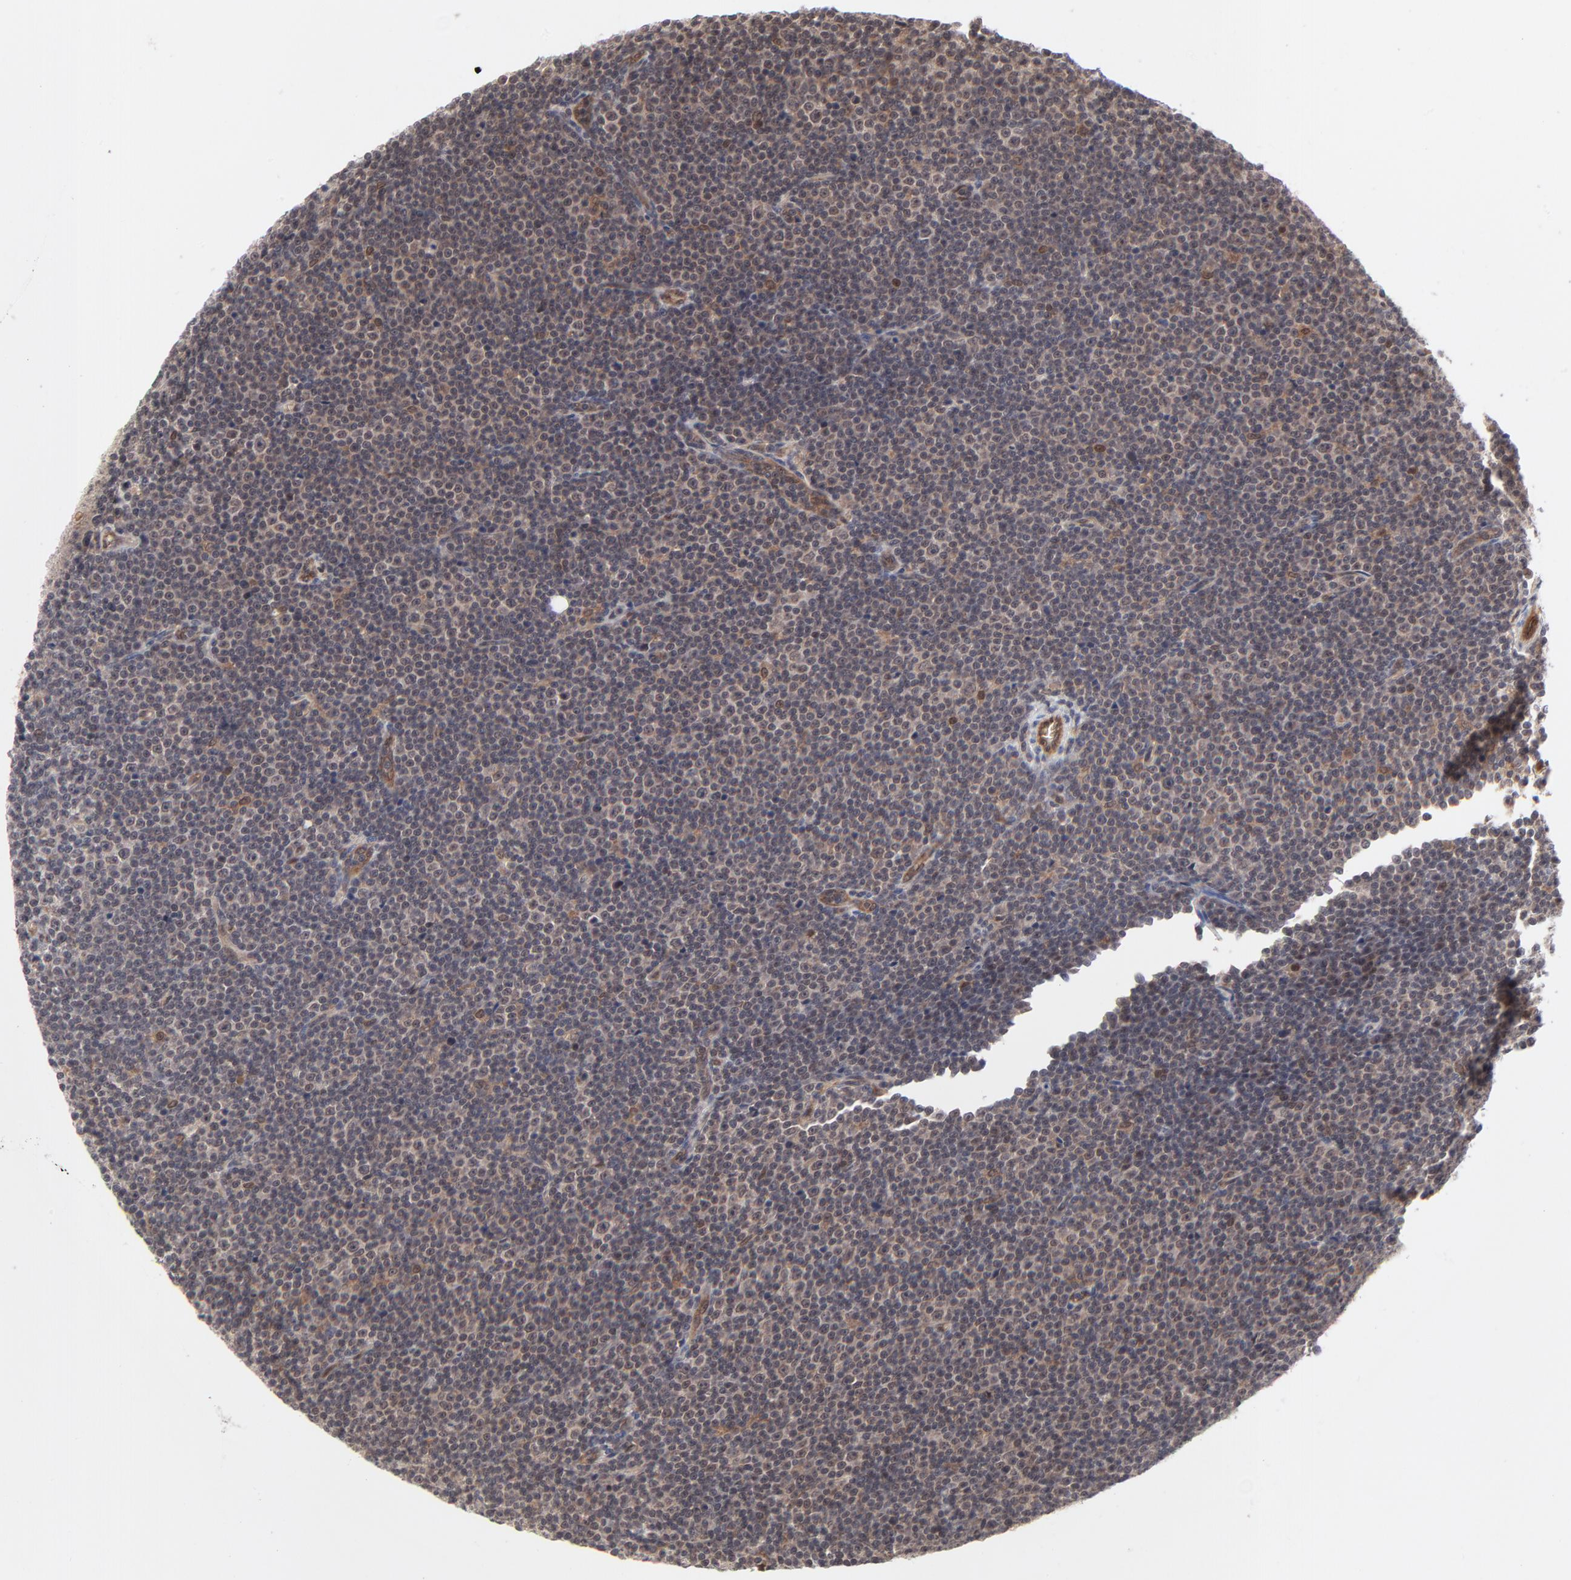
{"staining": {"intensity": "weak", "quantity": "25%-75%", "location": "cytoplasmic/membranous"}, "tissue": "lymphoma", "cell_type": "Tumor cells", "image_type": "cancer", "snomed": [{"axis": "morphology", "description": "Malignant lymphoma, non-Hodgkin's type, Low grade"}, {"axis": "topography", "description": "Lymph node"}], "caption": "Tumor cells display low levels of weak cytoplasmic/membranous staining in about 25%-75% of cells in human lymphoma.", "gene": "CASP10", "patient": {"sex": "female", "age": 67}}